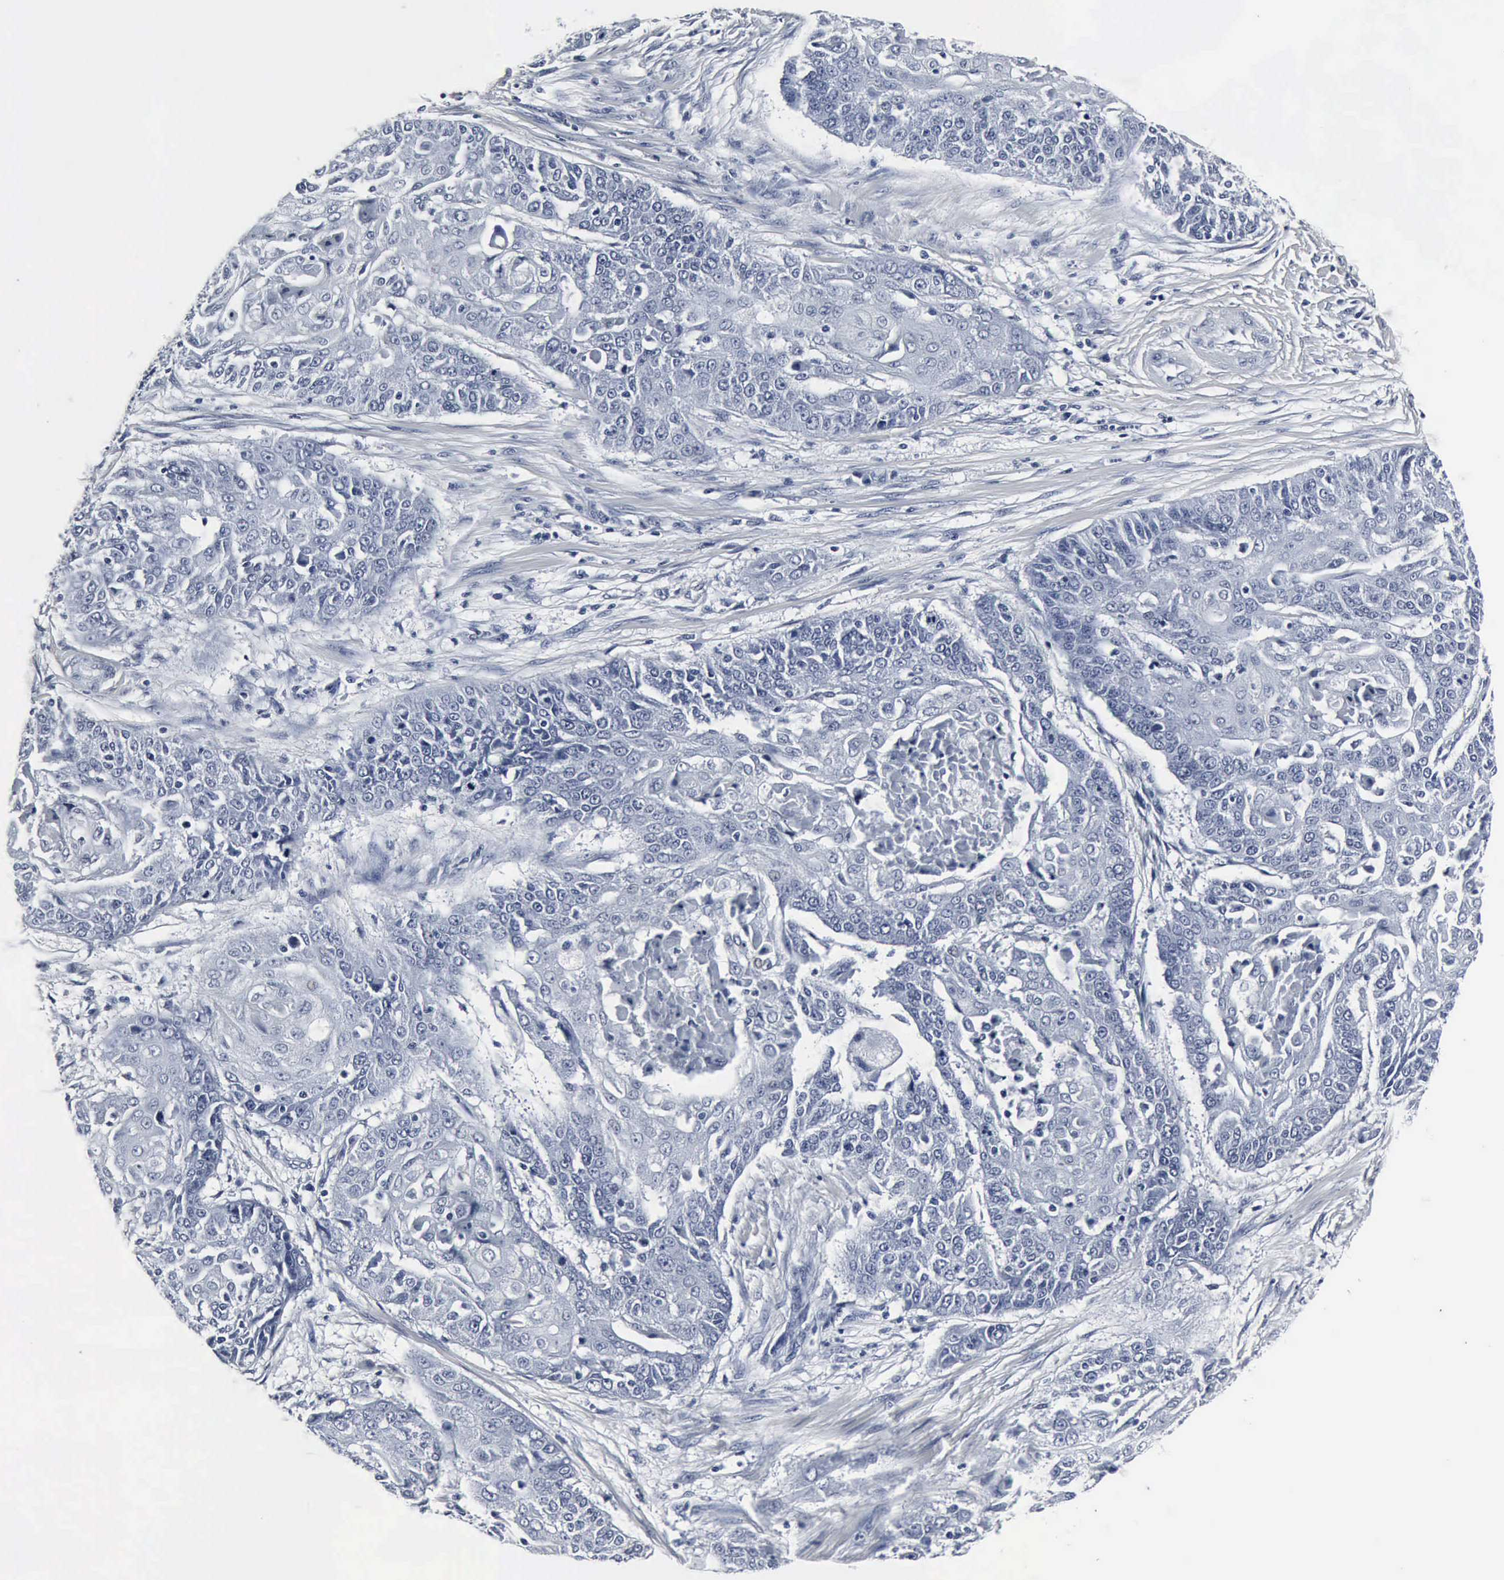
{"staining": {"intensity": "negative", "quantity": "none", "location": "none"}, "tissue": "cervical cancer", "cell_type": "Tumor cells", "image_type": "cancer", "snomed": [{"axis": "morphology", "description": "Squamous cell carcinoma, NOS"}, {"axis": "topography", "description": "Cervix"}], "caption": "Protein analysis of cervical cancer demonstrates no significant positivity in tumor cells. (Stains: DAB immunohistochemistry (IHC) with hematoxylin counter stain, Microscopy: brightfield microscopy at high magnification).", "gene": "SNAP25", "patient": {"sex": "female", "age": 64}}